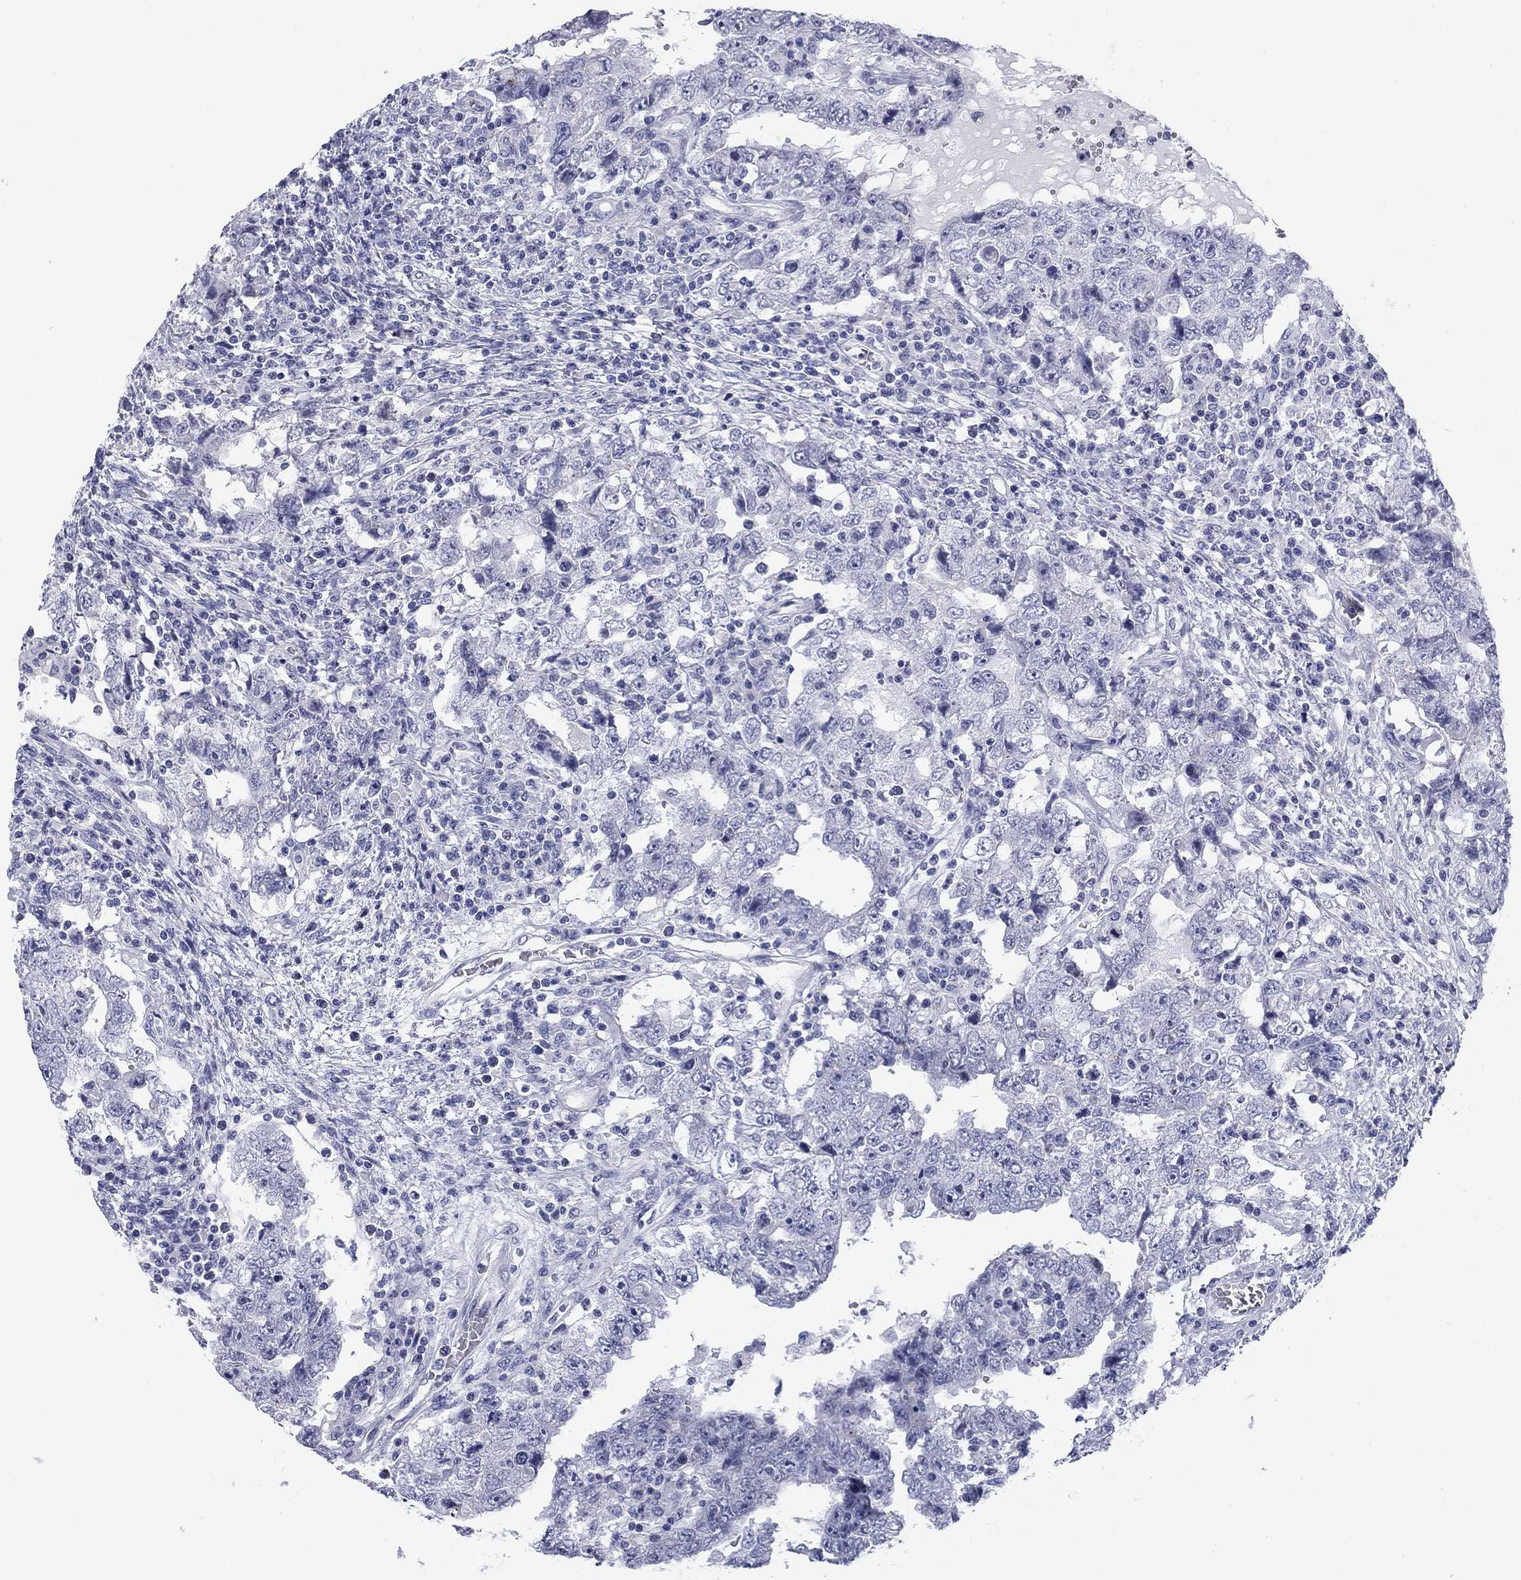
{"staining": {"intensity": "negative", "quantity": "none", "location": "none"}, "tissue": "testis cancer", "cell_type": "Tumor cells", "image_type": "cancer", "snomed": [{"axis": "morphology", "description": "Carcinoma, Embryonal, NOS"}, {"axis": "topography", "description": "Testis"}], "caption": "A high-resolution image shows immunohistochemistry staining of embryonal carcinoma (testis), which reveals no significant expression in tumor cells.", "gene": "PRPH", "patient": {"sex": "male", "age": 26}}